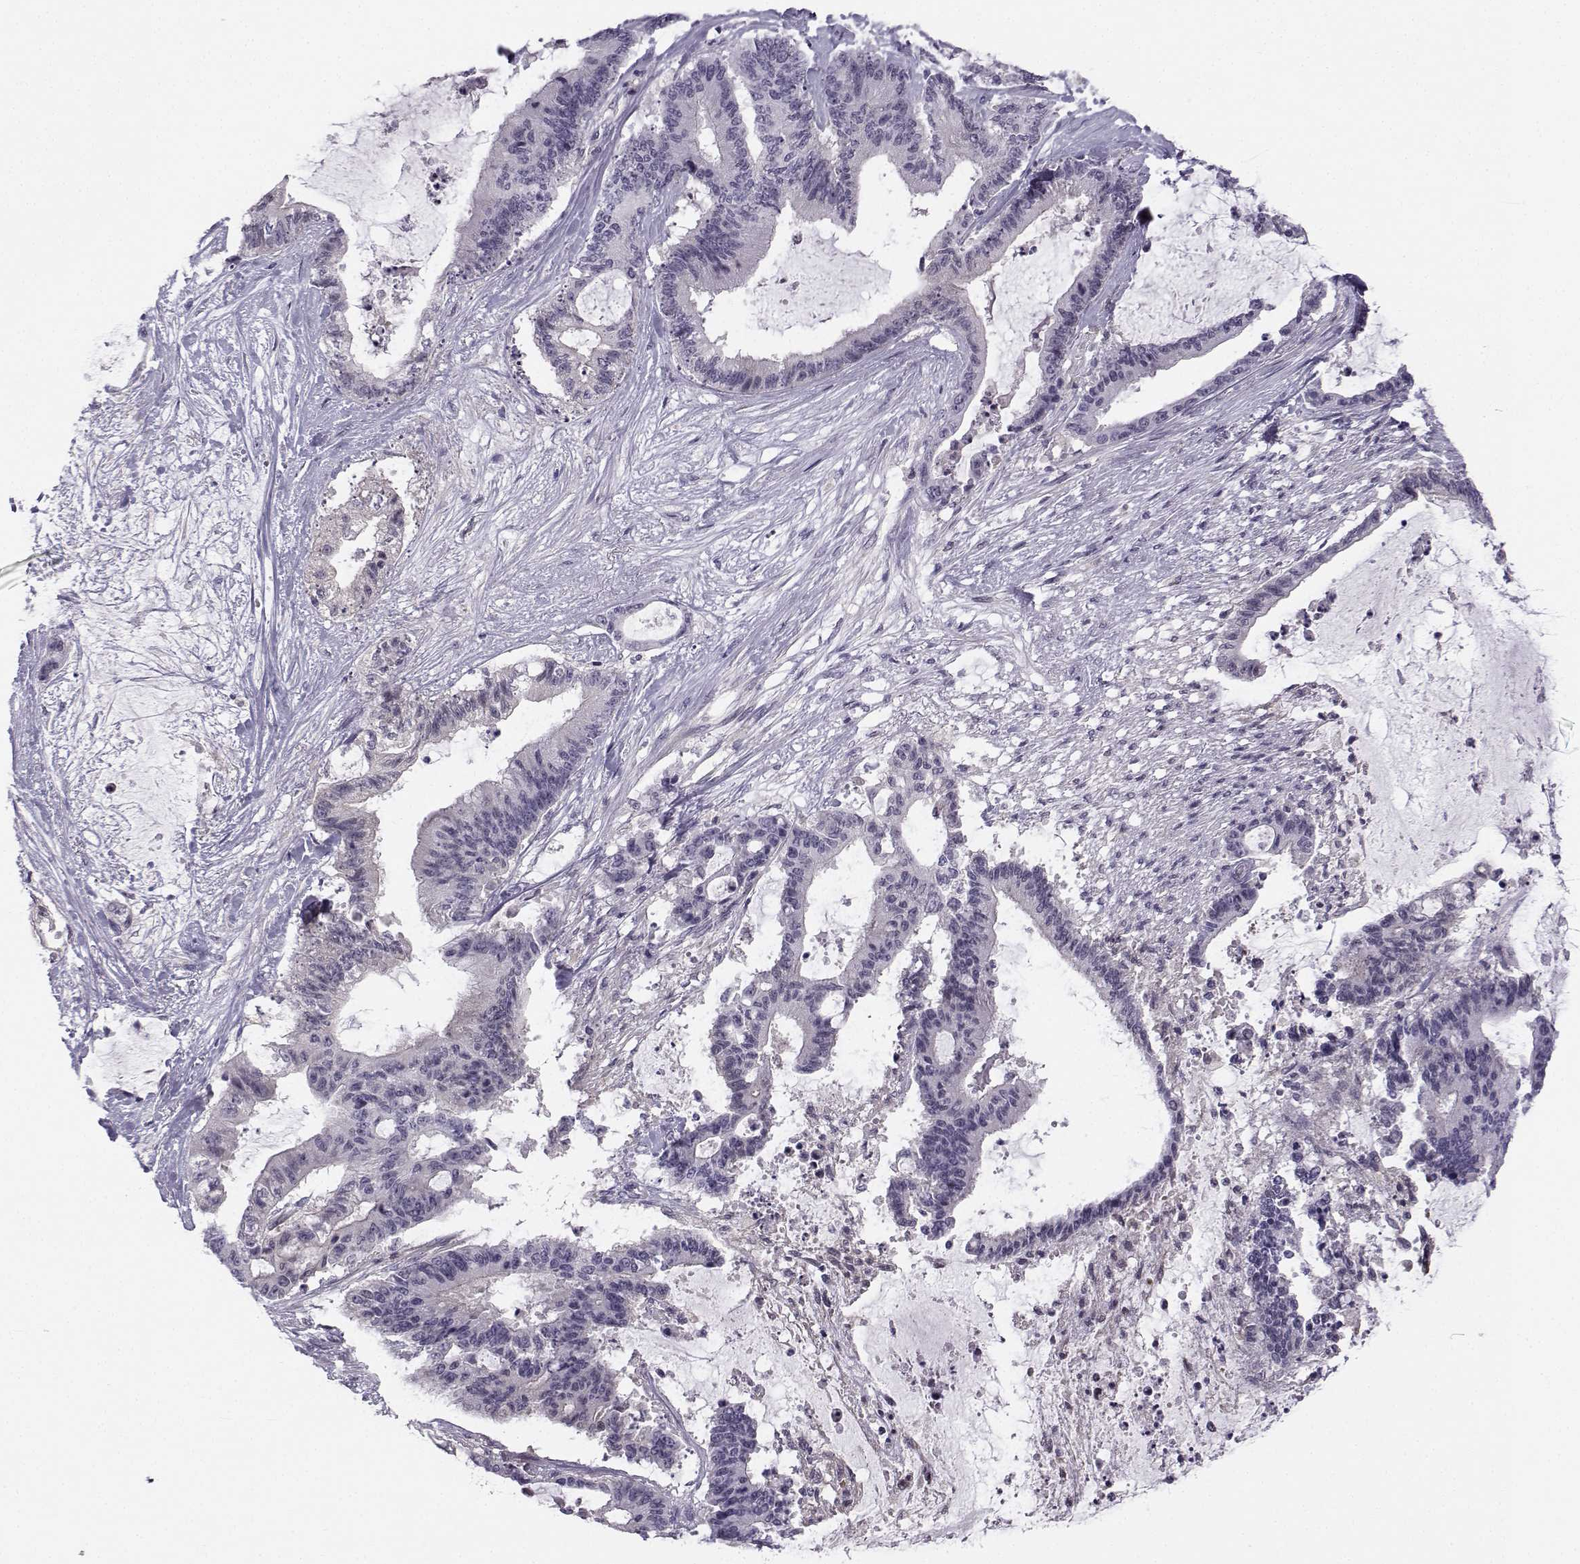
{"staining": {"intensity": "negative", "quantity": "none", "location": "none"}, "tissue": "liver cancer", "cell_type": "Tumor cells", "image_type": "cancer", "snomed": [{"axis": "morphology", "description": "Normal tissue, NOS"}, {"axis": "morphology", "description": "Cholangiocarcinoma"}, {"axis": "topography", "description": "Liver"}, {"axis": "topography", "description": "Peripheral nerve tissue"}], "caption": "Immunohistochemistry (IHC) of liver cancer reveals no staining in tumor cells.", "gene": "MROH7", "patient": {"sex": "female", "age": 73}}